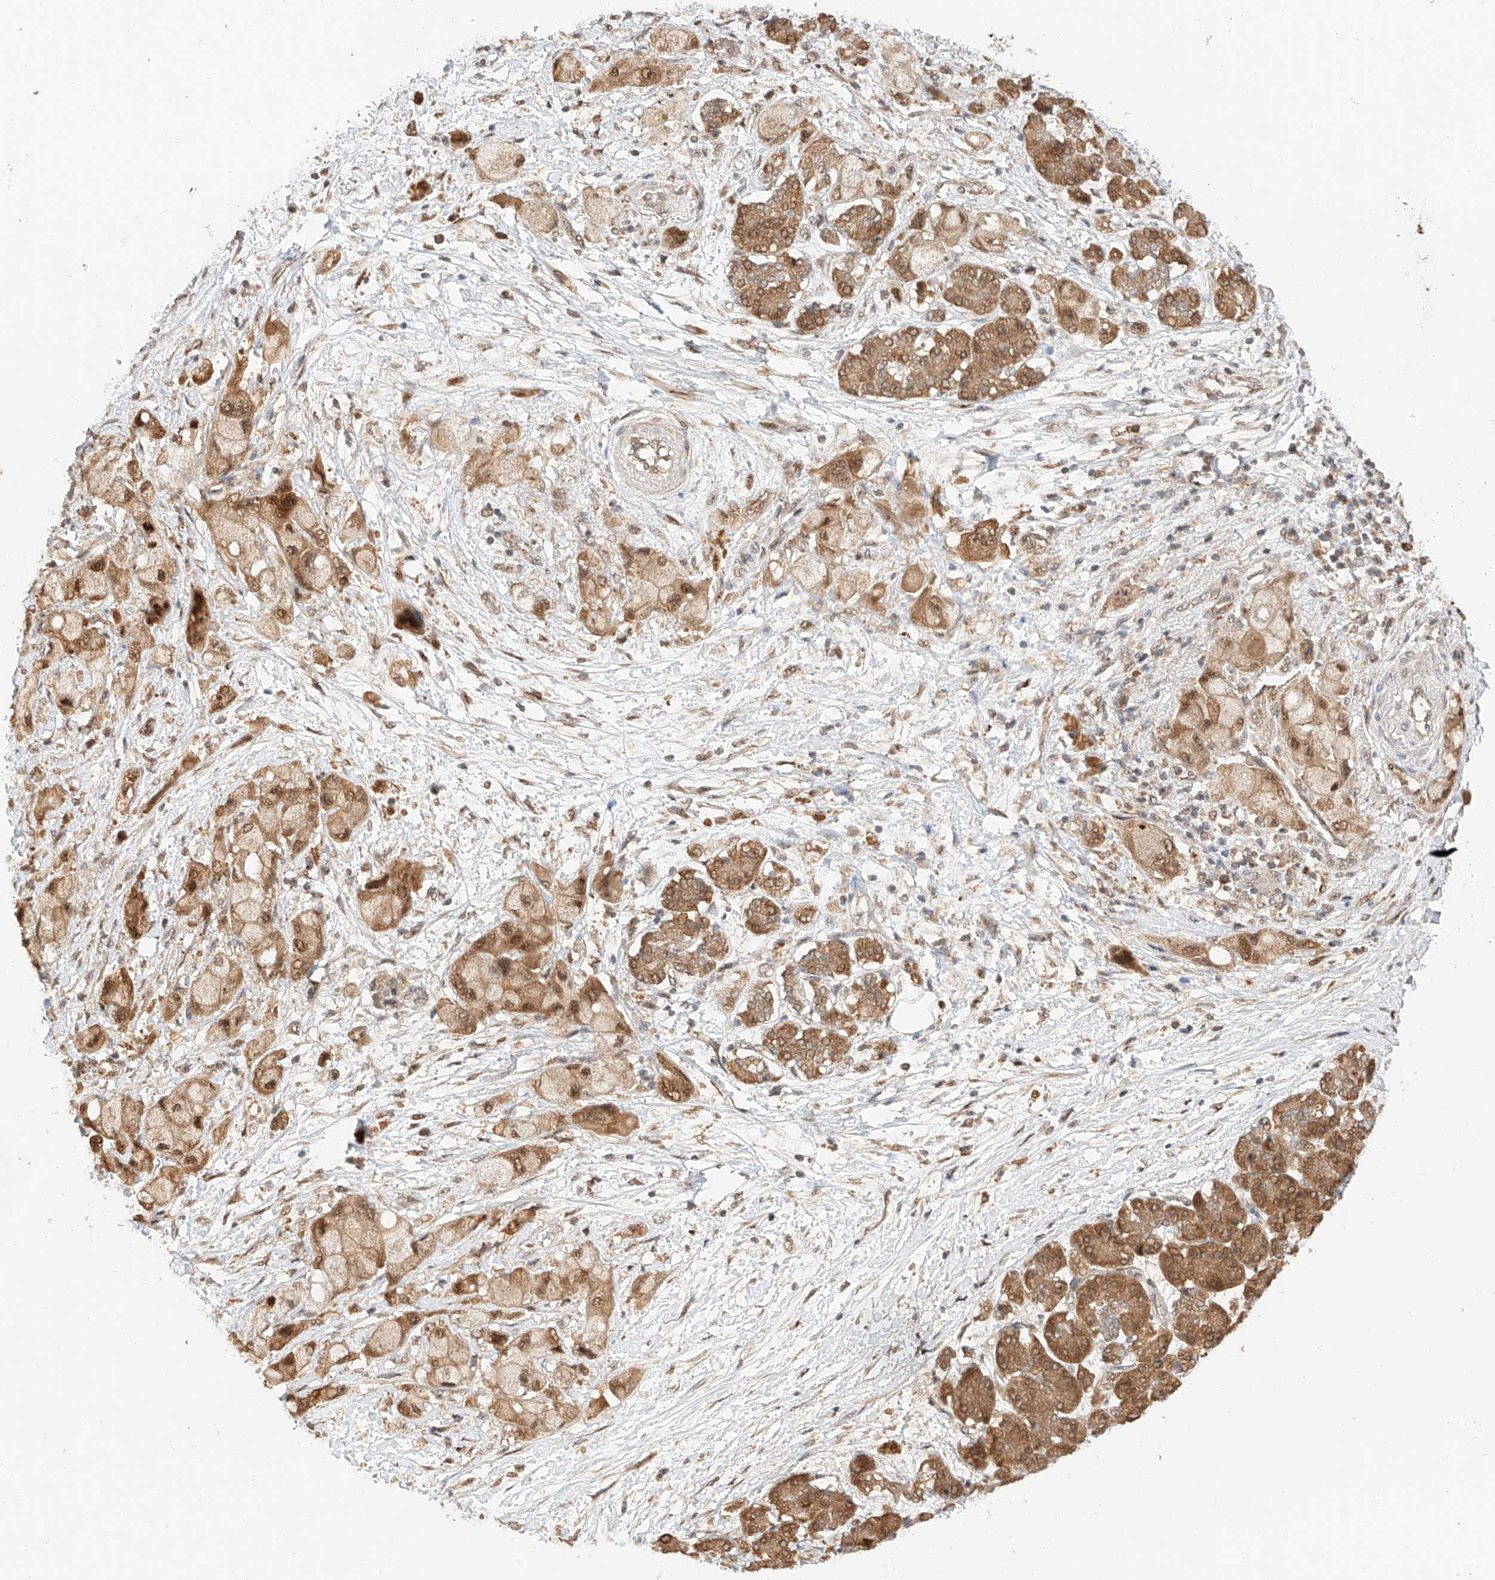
{"staining": {"intensity": "moderate", "quantity": ">75%", "location": "cytoplasmic/membranous,nuclear"}, "tissue": "pancreatic cancer", "cell_type": "Tumor cells", "image_type": "cancer", "snomed": [{"axis": "morphology", "description": "Normal tissue, NOS"}, {"axis": "morphology", "description": "Adenocarcinoma, NOS"}, {"axis": "topography", "description": "Pancreas"}], "caption": "This micrograph exhibits immunohistochemistry staining of human adenocarcinoma (pancreatic), with medium moderate cytoplasmic/membranous and nuclear positivity in about >75% of tumor cells.", "gene": "EIF4H", "patient": {"sex": "female", "age": 68}}